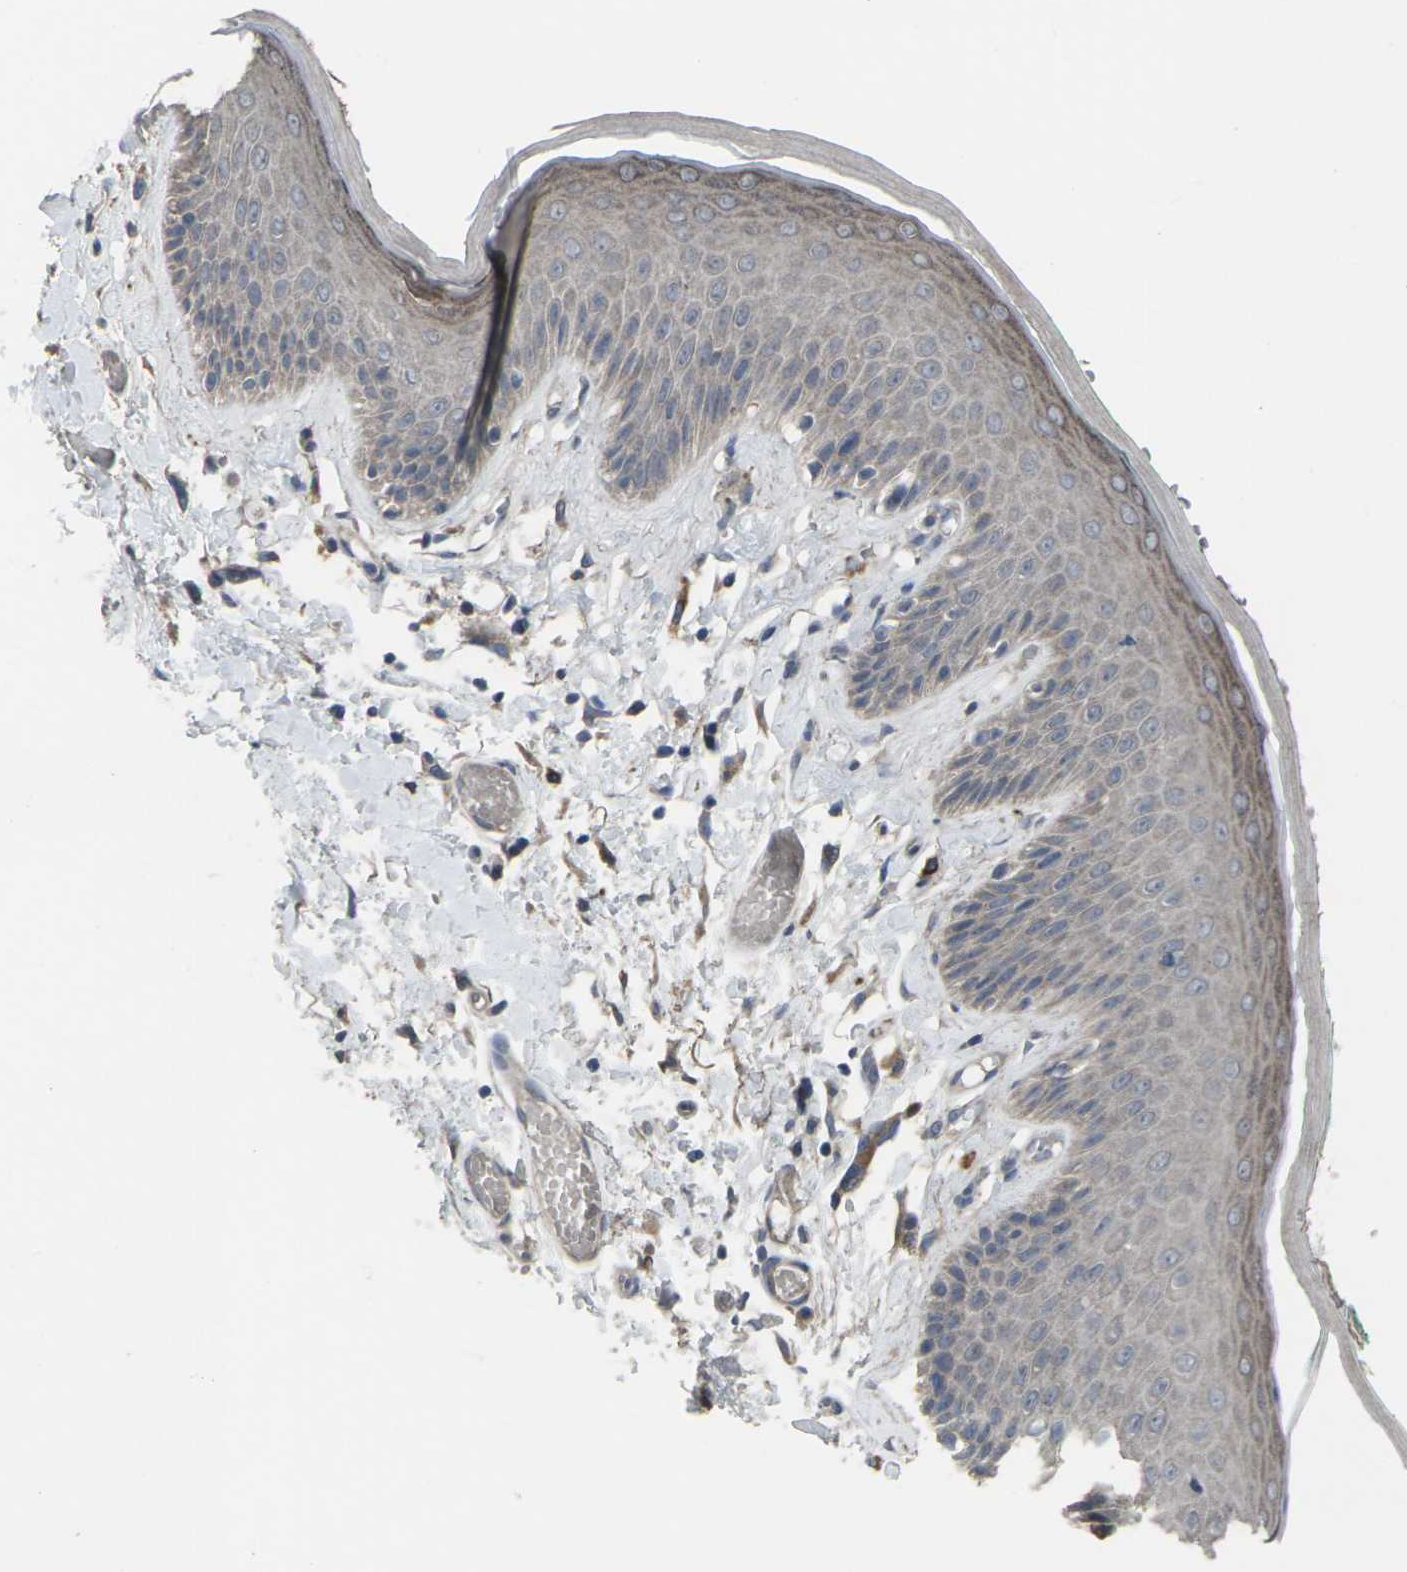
{"staining": {"intensity": "weak", "quantity": ">75%", "location": "cytoplasmic/membranous"}, "tissue": "skin", "cell_type": "Epidermal cells", "image_type": "normal", "snomed": [{"axis": "morphology", "description": "Normal tissue, NOS"}, {"axis": "topography", "description": "Vulva"}], "caption": "Brown immunohistochemical staining in unremarkable human skin reveals weak cytoplasmic/membranous positivity in approximately >75% of epidermal cells.", "gene": "CCR10", "patient": {"sex": "female", "age": 73}}